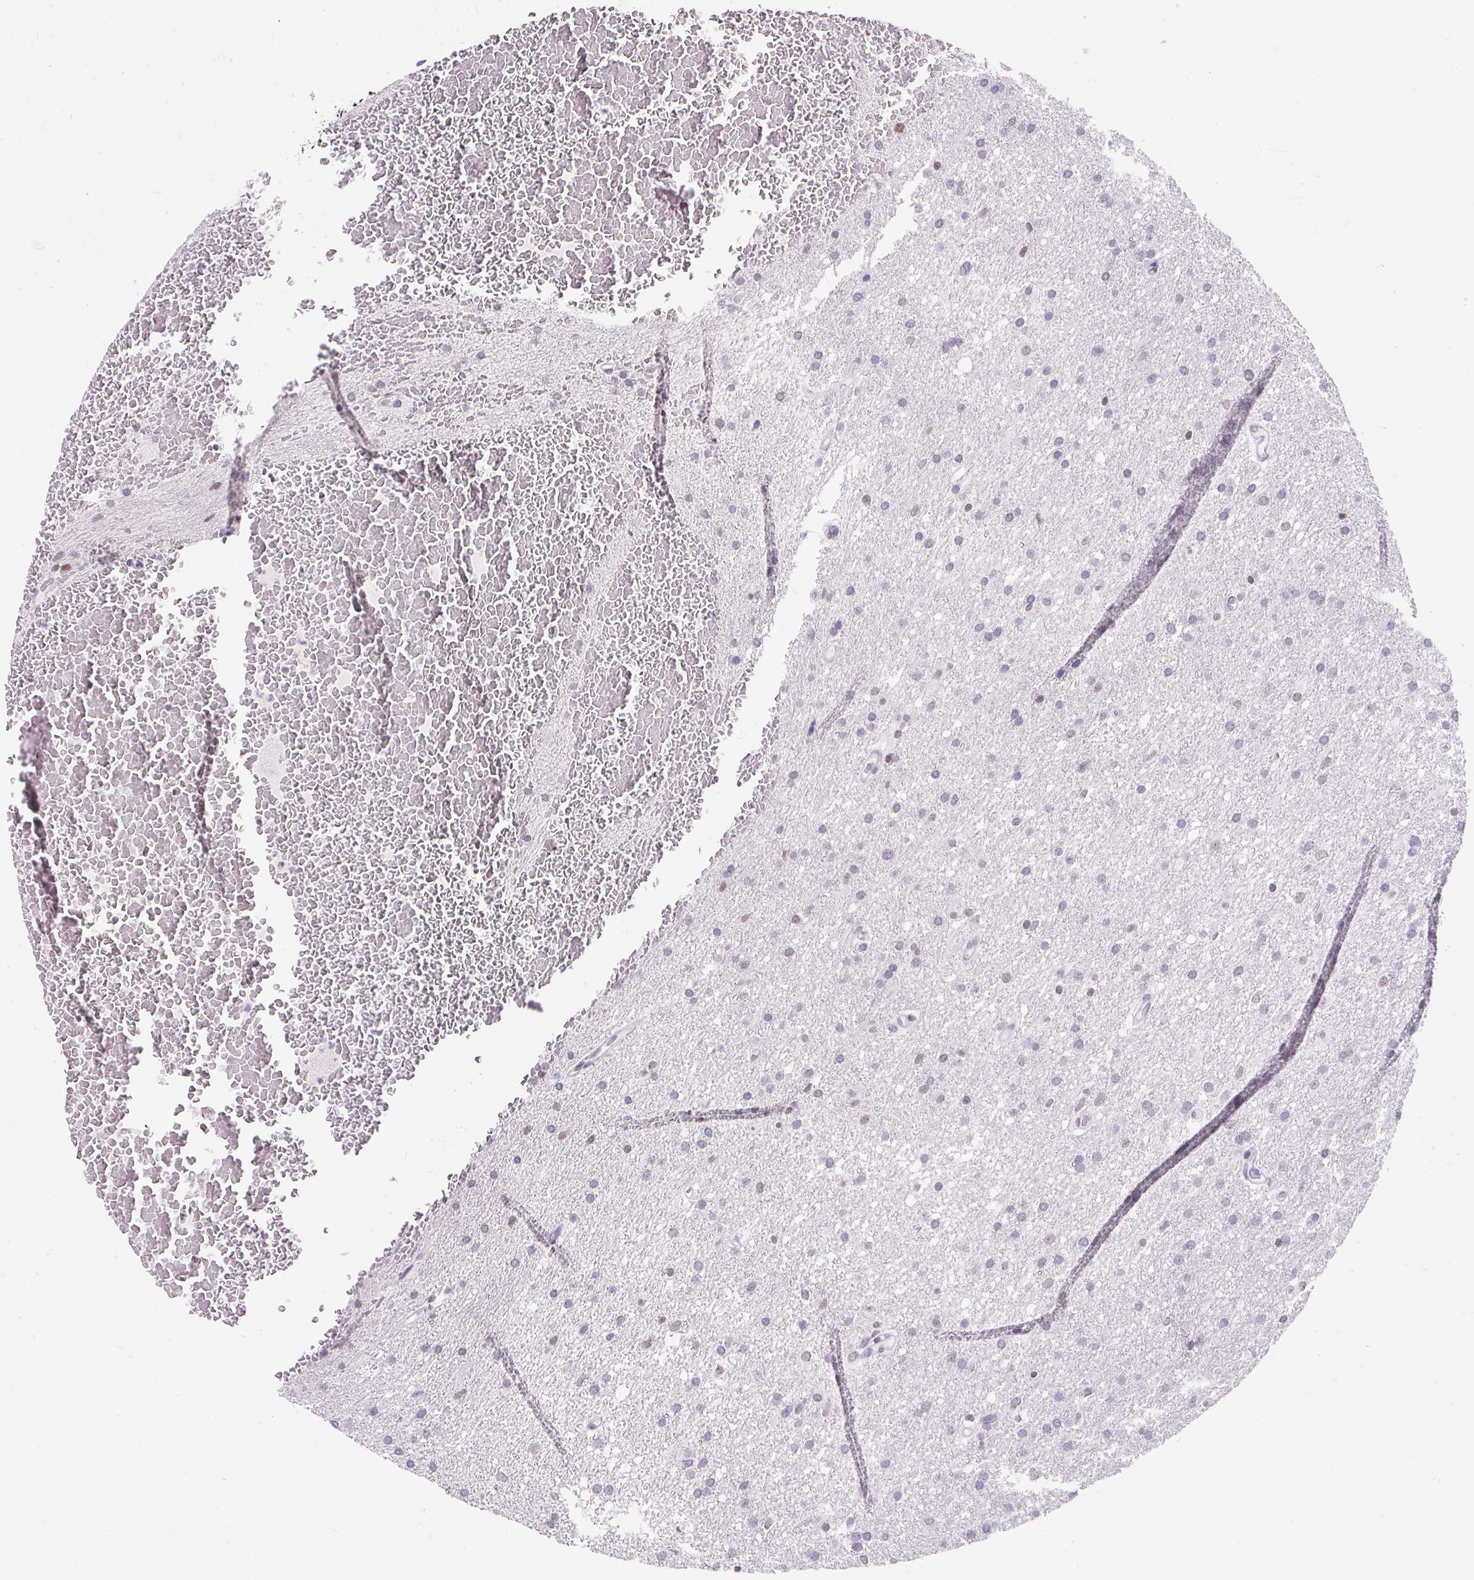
{"staining": {"intensity": "weak", "quantity": "<25%", "location": "nuclear"}, "tissue": "glioma", "cell_type": "Tumor cells", "image_type": "cancer", "snomed": [{"axis": "morphology", "description": "Glioma, malignant, High grade"}, {"axis": "topography", "description": "Cerebral cortex"}], "caption": "Glioma was stained to show a protein in brown. There is no significant positivity in tumor cells.", "gene": "PLCXD2", "patient": {"sex": "female", "age": 36}}